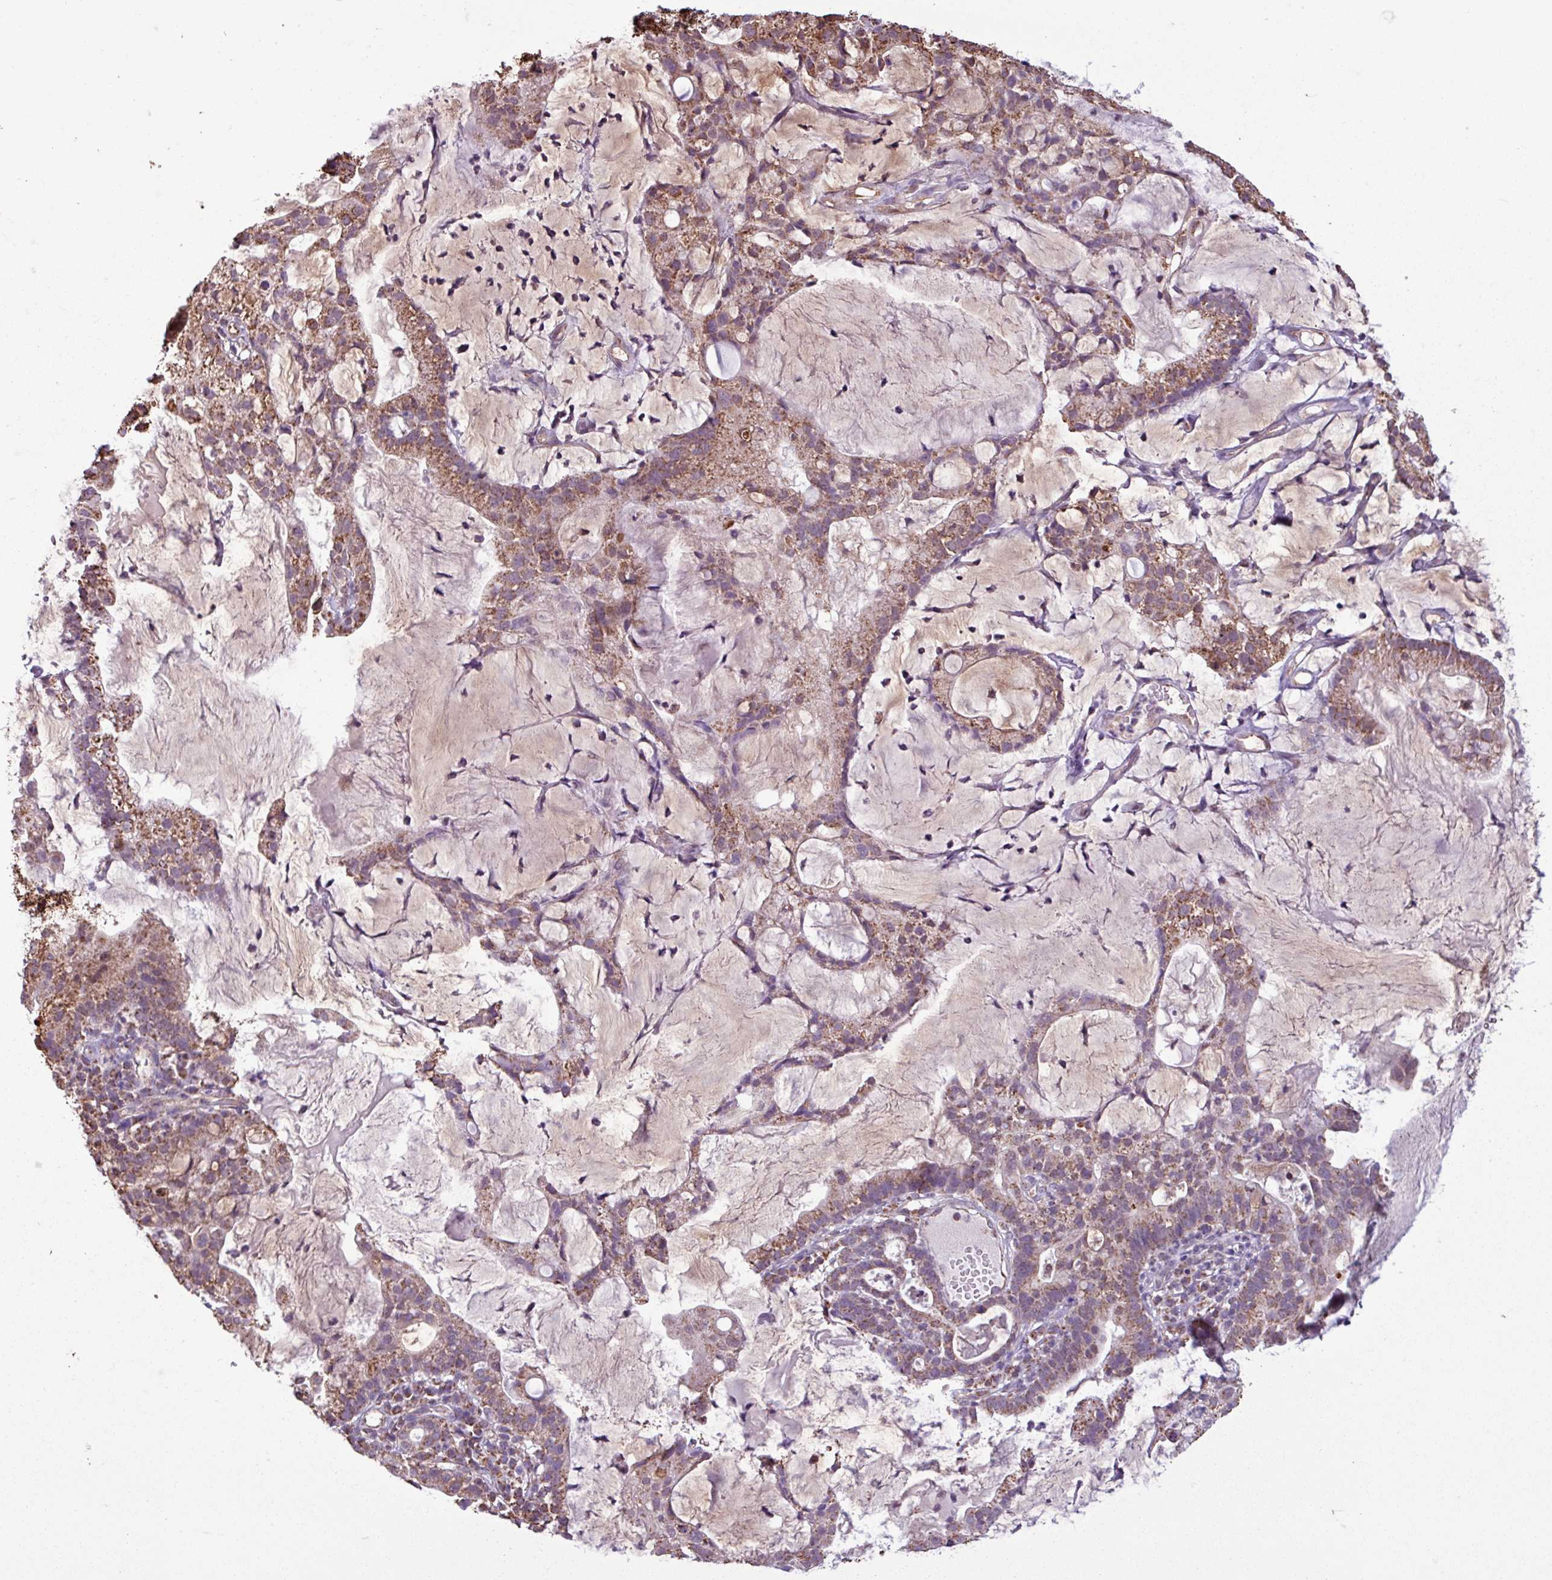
{"staining": {"intensity": "moderate", "quantity": ">75%", "location": "cytoplasmic/membranous"}, "tissue": "cervical cancer", "cell_type": "Tumor cells", "image_type": "cancer", "snomed": [{"axis": "morphology", "description": "Adenocarcinoma, NOS"}, {"axis": "topography", "description": "Cervix"}], "caption": "Moderate cytoplasmic/membranous staining for a protein is seen in approximately >75% of tumor cells of cervical cancer (adenocarcinoma) using immunohistochemistry (IHC).", "gene": "ALG8", "patient": {"sex": "female", "age": 41}}